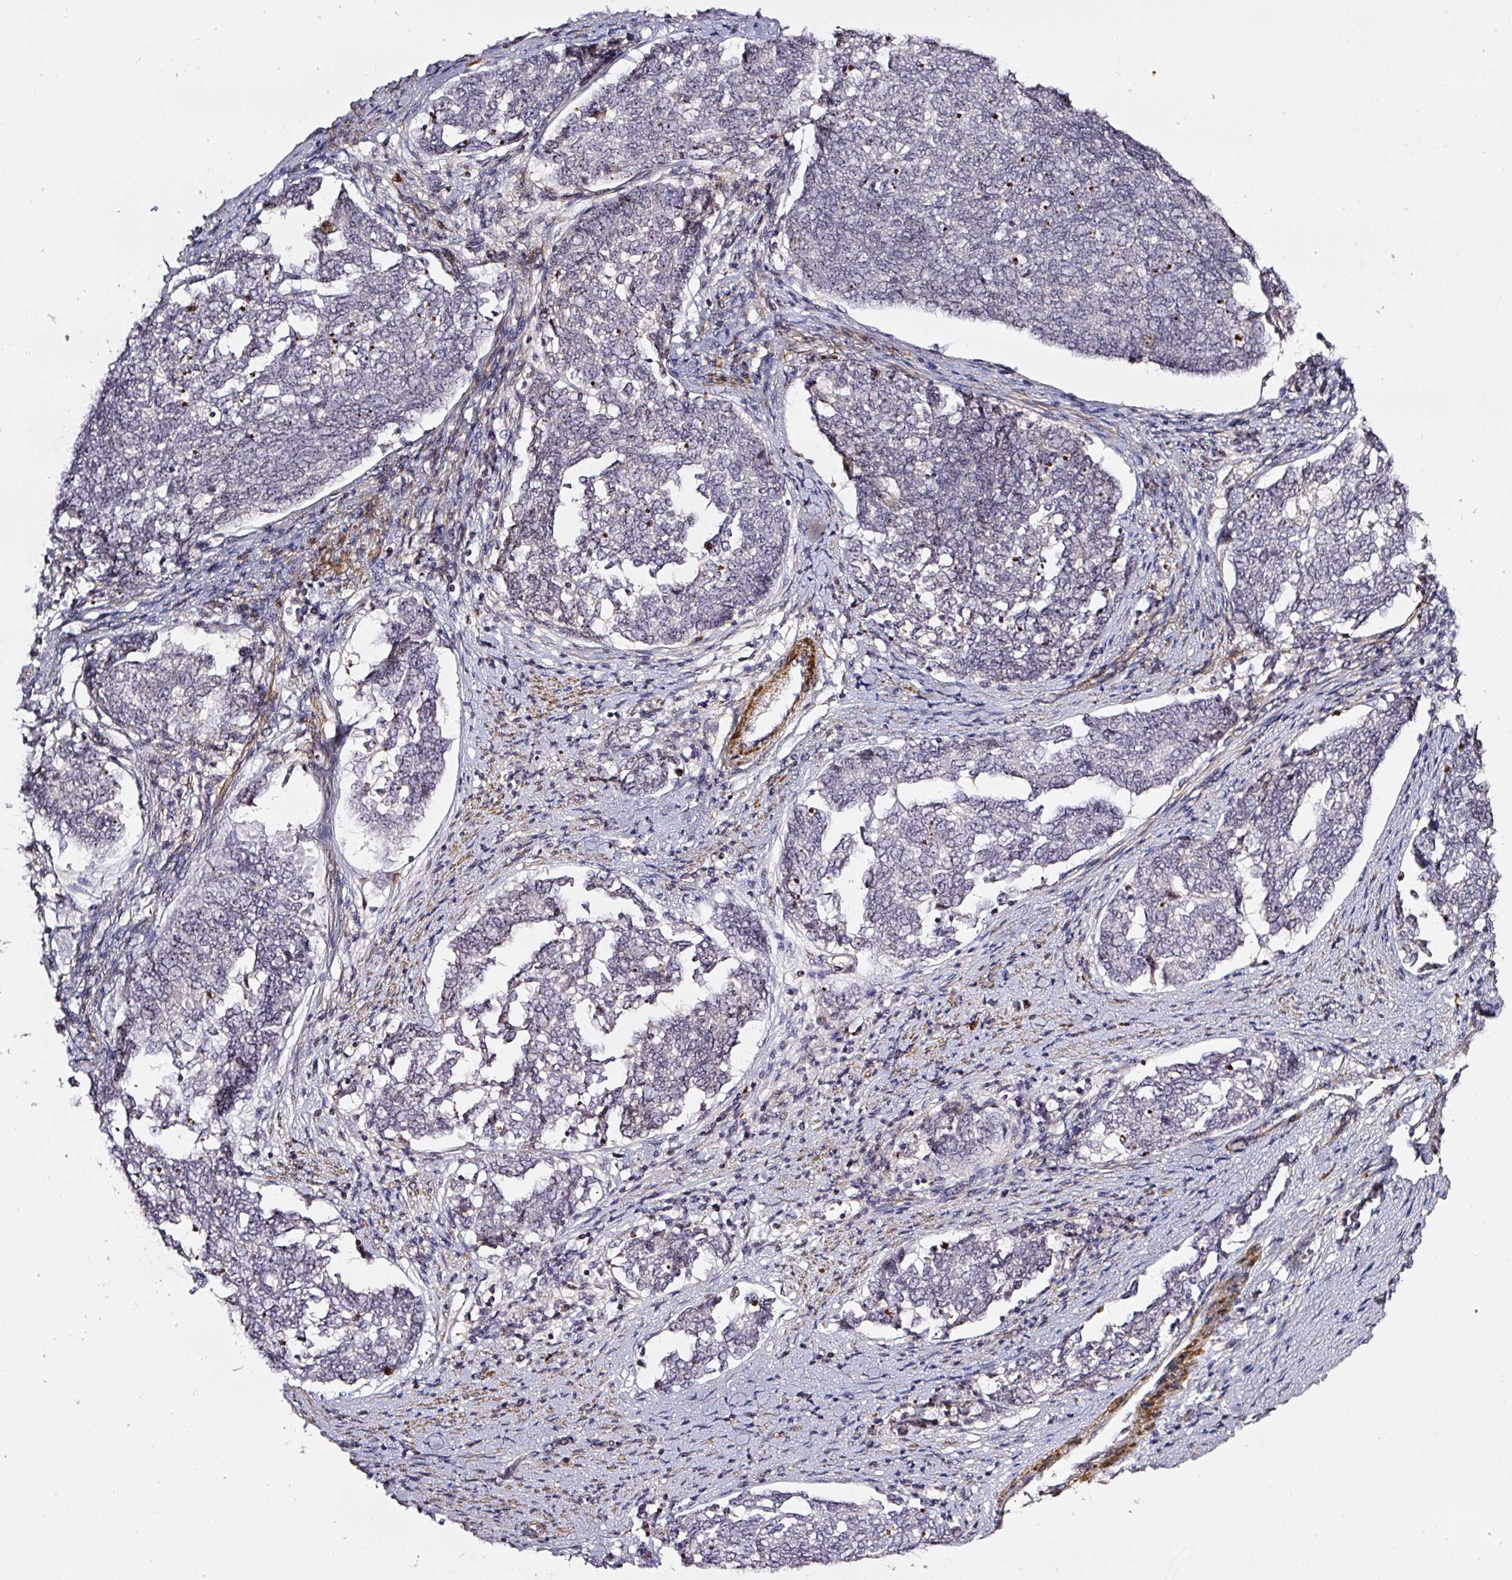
{"staining": {"intensity": "negative", "quantity": "none", "location": "none"}, "tissue": "endometrial cancer", "cell_type": "Tumor cells", "image_type": "cancer", "snomed": [{"axis": "morphology", "description": "Adenocarcinoma, NOS"}, {"axis": "topography", "description": "Endometrium"}], "caption": "Protein analysis of endometrial cancer reveals no significant staining in tumor cells.", "gene": "MXRA8", "patient": {"sex": "female", "age": 80}}